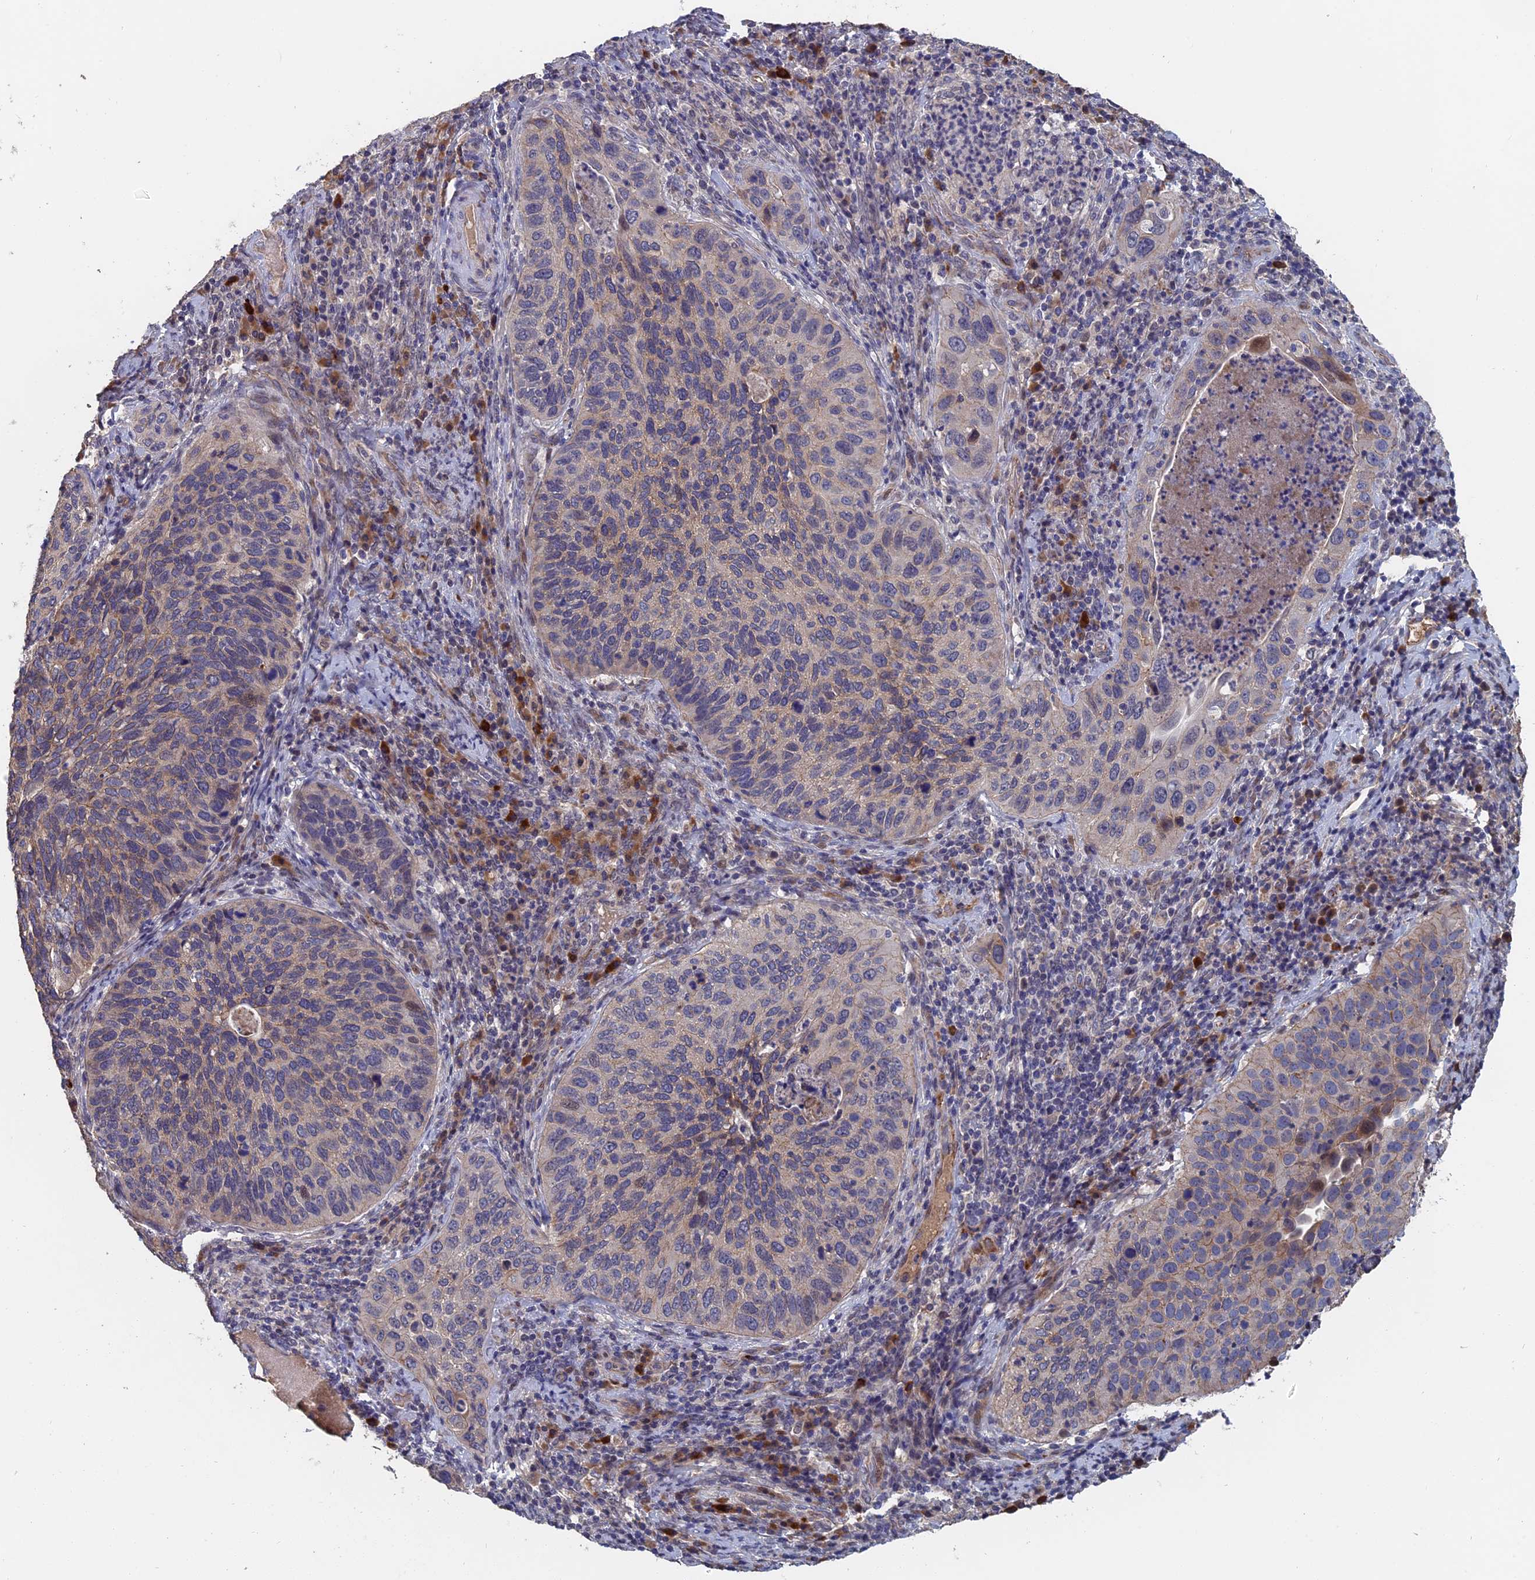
{"staining": {"intensity": "weak", "quantity": "<25%", "location": "cytoplasmic/membranous"}, "tissue": "cervical cancer", "cell_type": "Tumor cells", "image_type": "cancer", "snomed": [{"axis": "morphology", "description": "Squamous cell carcinoma, NOS"}, {"axis": "topography", "description": "Cervix"}], "caption": "There is no significant expression in tumor cells of cervical cancer. (DAB (3,3'-diaminobenzidine) immunohistochemistry (IHC) with hematoxylin counter stain).", "gene": "SLC33A1", "patient": {"sex": "female", "age": 38}}